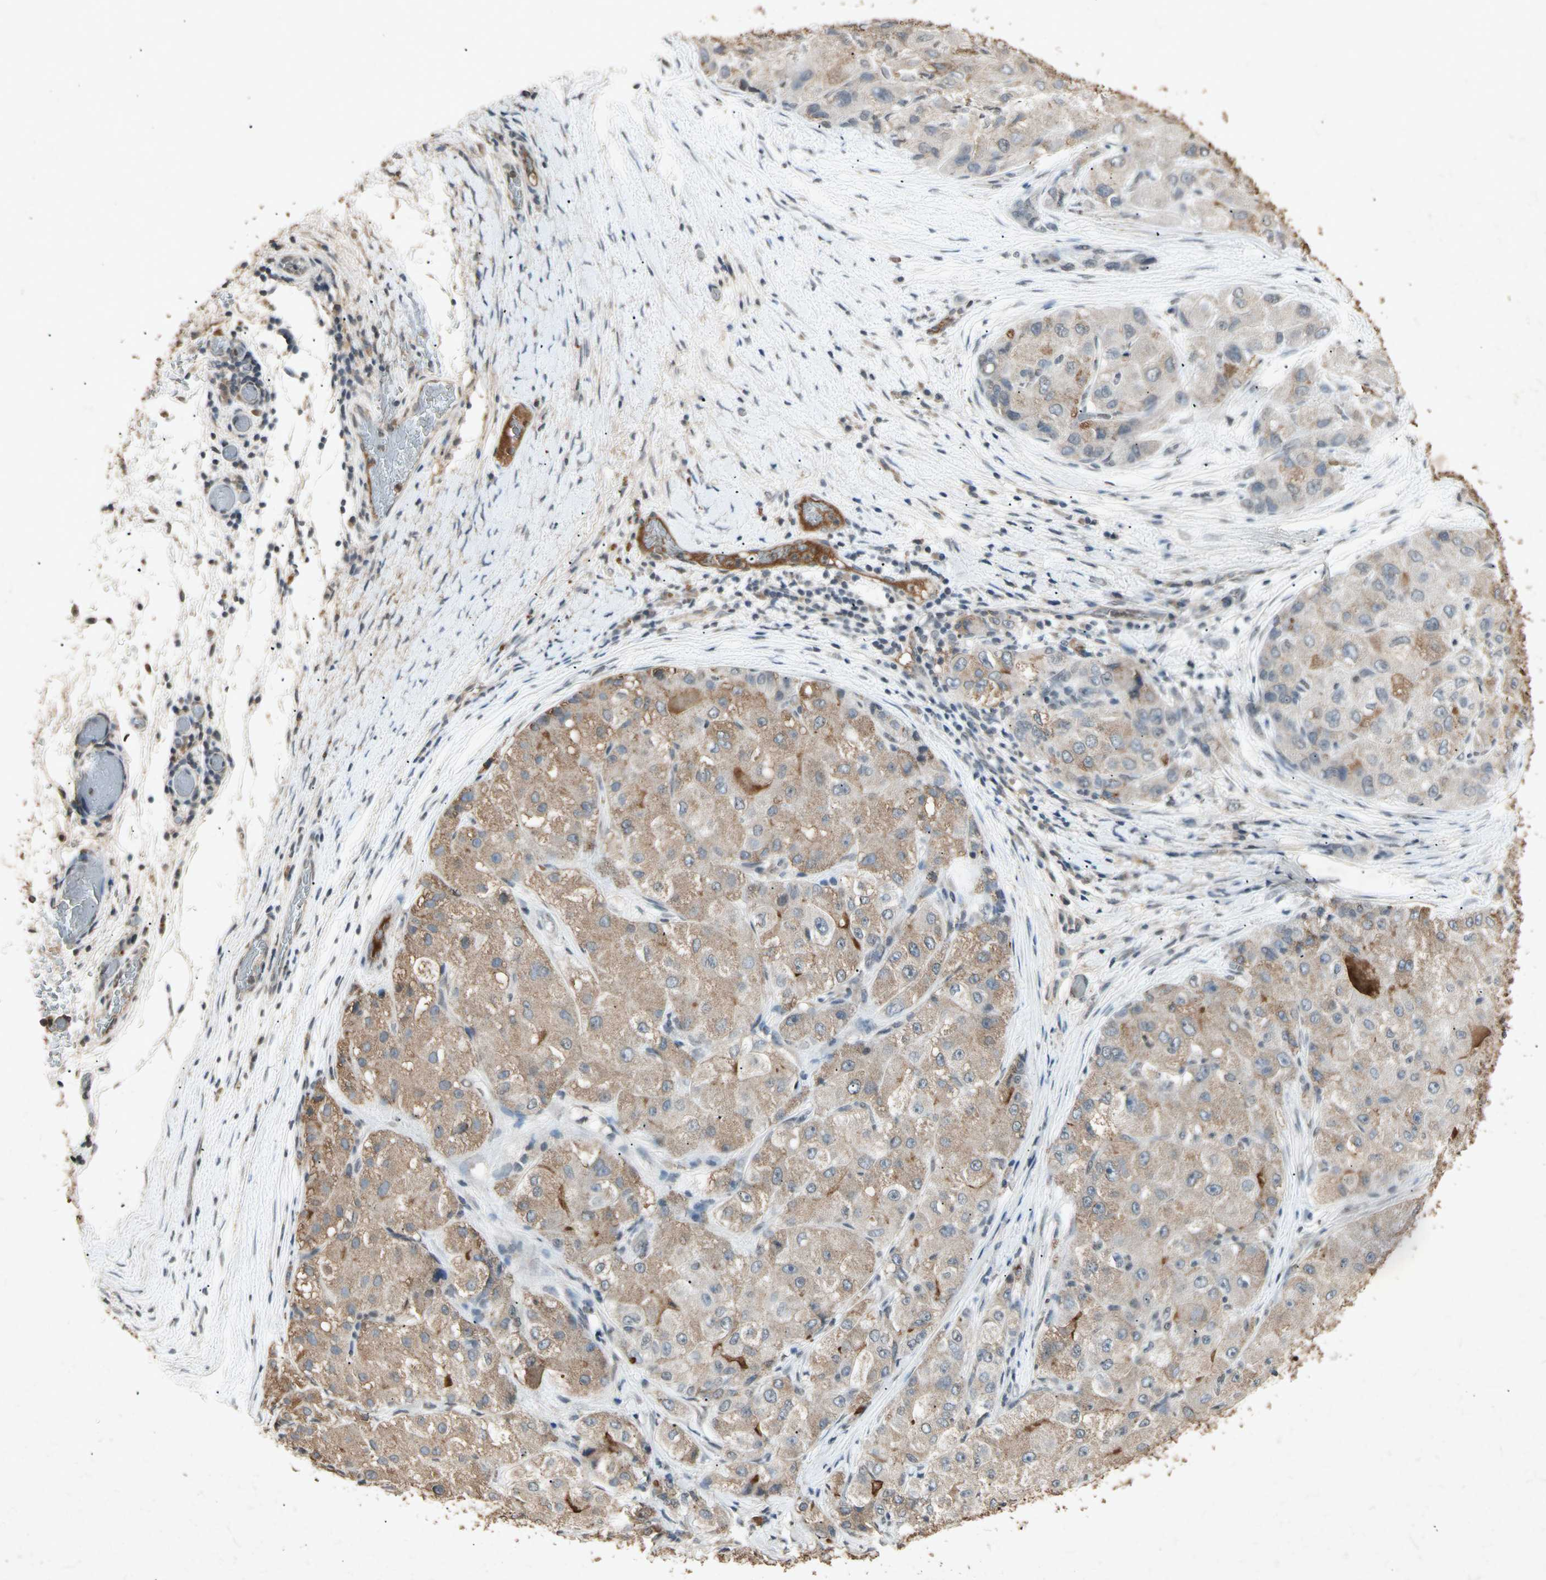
{"staining": {"intensity": "weak", "quantity": ">75%", "location": "cytoplasmic/membranous"}, "tissue": "liver cancer", "cell_type": "Tumor cells", "image_type": "cancer", "snomed": [{"axis": "morphology", "description": "Carcinoma, Hepatocellular, NOS"}, {"axis": "topography", "description": "Liver"}], "caption": "A brown stain labels weak cytoplasmic/membranous expression of a protein in human liver cancer tumor cells.", "gene": "CP", "patient": {"sex": "male", "age": 80}}